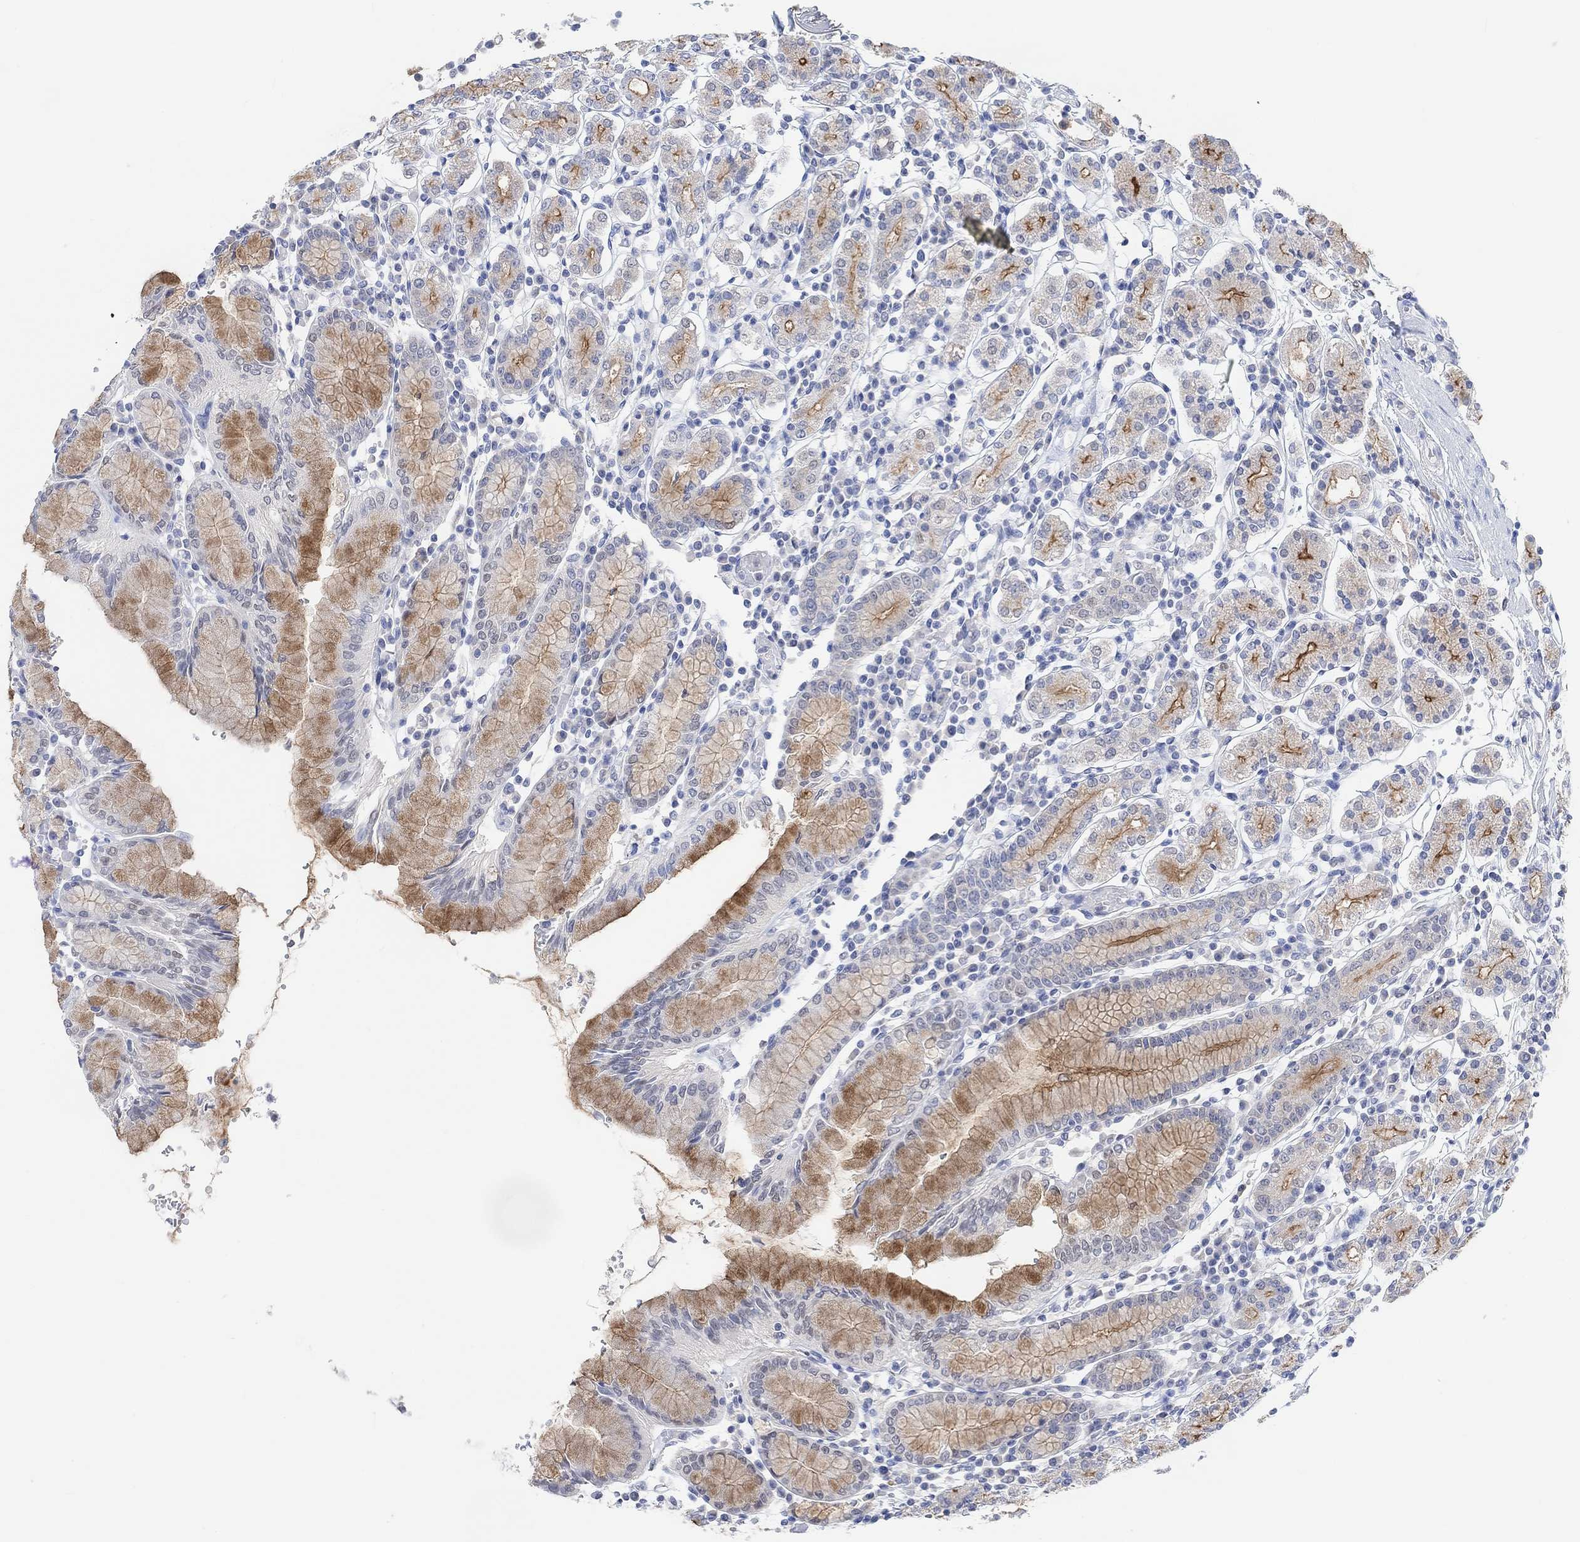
{"staining": {"intensity": "moderate", "quantity": "25%-75%", "location": "cytoplasmic/membranous"}, "tissue": "stomach", "cell_type": "Glandular cells", "image_type": "normal", "snomed": [{"axis": "morphology", "description": "Normal tissue, NOS"}, {"axis": "topography", "description": "Stomach, upper"}, {"axis": "topography", "description": "Stomach"}], "caption": "Moderate cytoplasmic/membranous protein positivity is present in about 25%-75% of glandular cells in stomach.", "gene": "MUC1", "patient": {"sex": "male", "age": 62}}